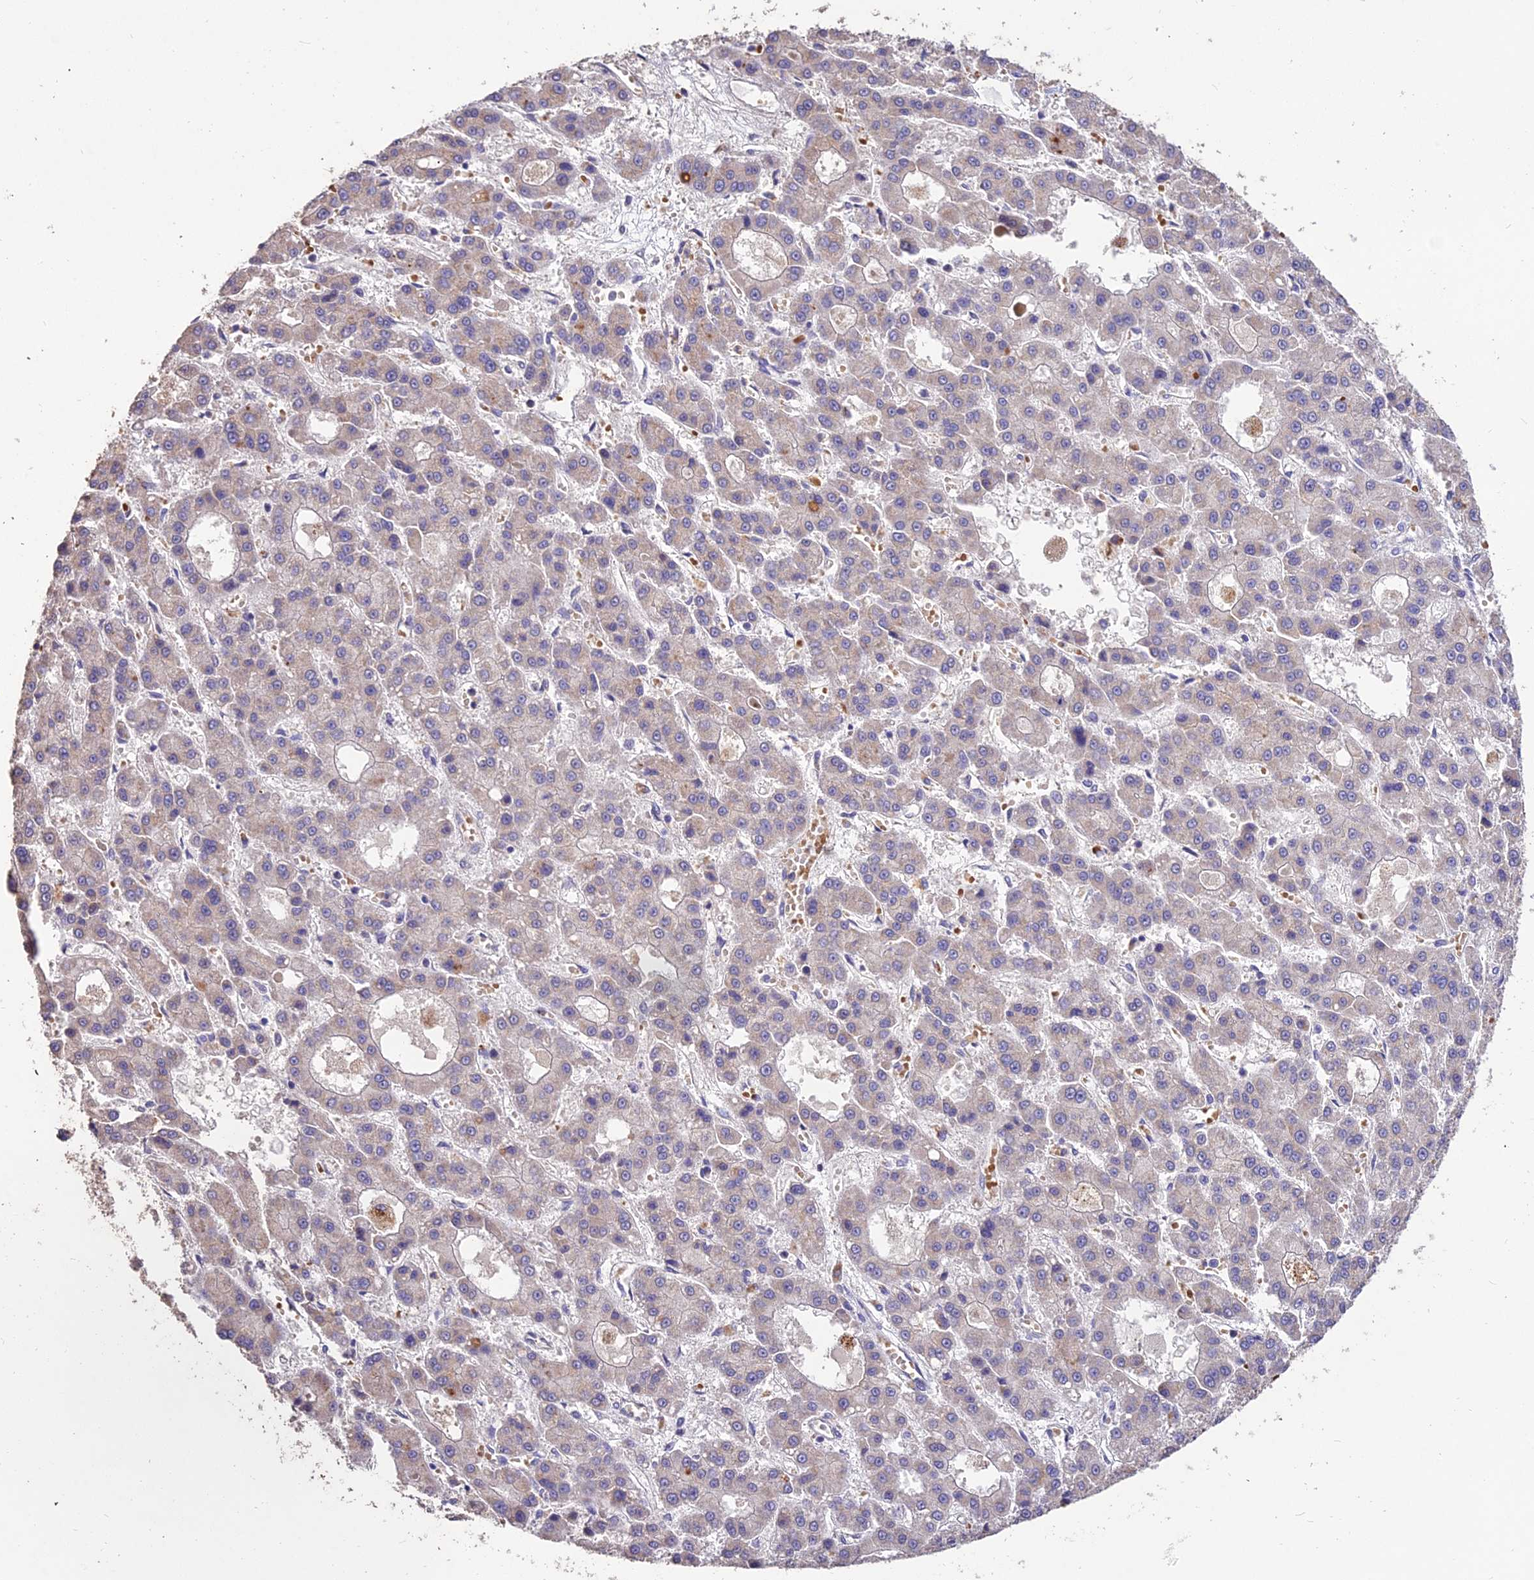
{"staining": {"intensity": "negative", "quantity": "none", "location": "none"}, "tissue": "liver cancer", "cell_type": "Tumor cells", "image_type": "cancer", "snomed": [{"axis": "morphology", "description": "Carcinoma, Hepatocellular, NOS"}, {"axis": "topography", "description": "Liver"}], "caption": "Immunohistochemical staining of human liver cancer displays no significant positivity in tumor cells.", "gene": "SDHD", "patient": {"sex": "male", "age": 70}}